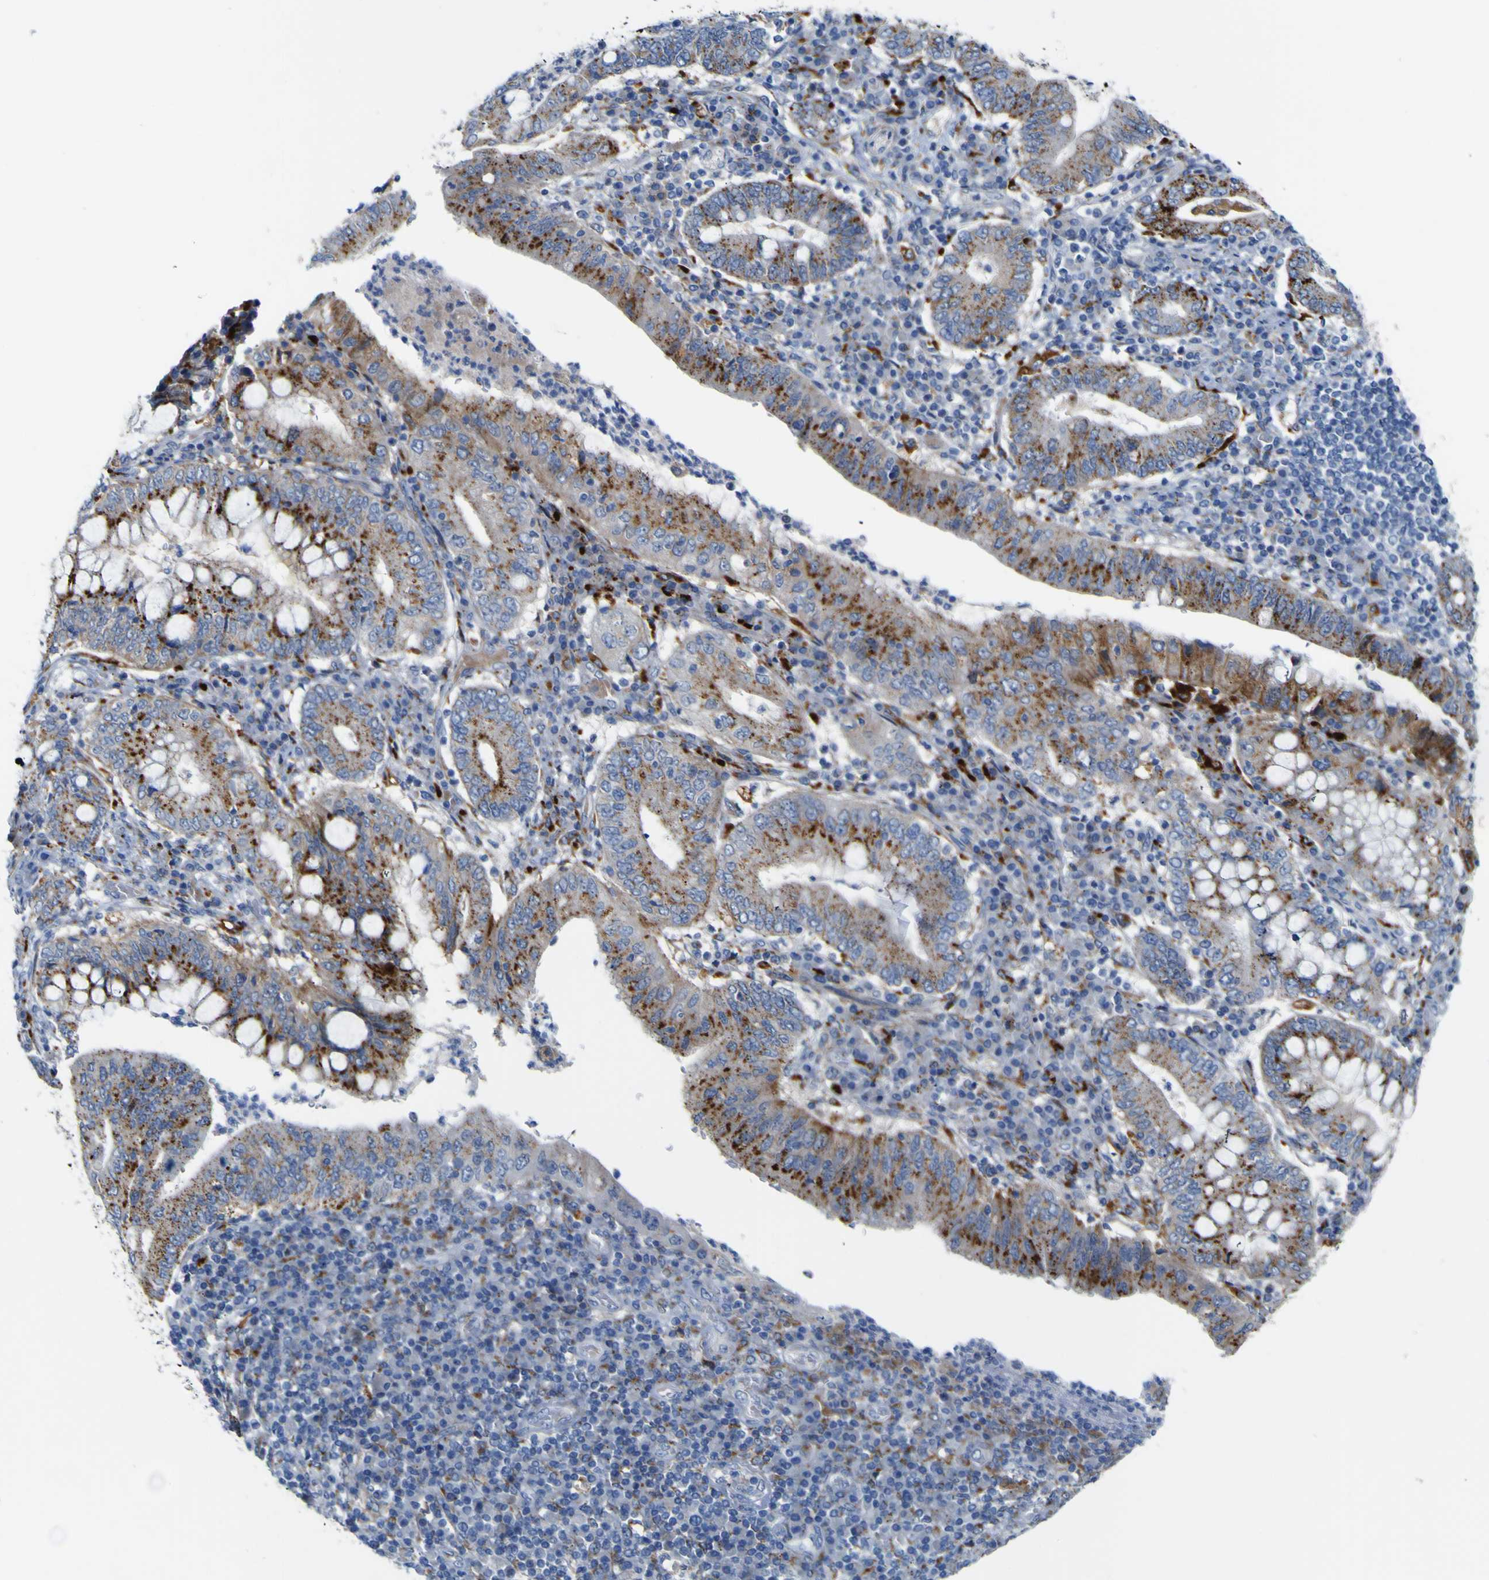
{"staining": {"intensity": "strong", "quantity": "25%-75%", "location": "cytoplasmic/membranous"}, "tissue": "stomach cancer", "cell_type": "Tumor cells", "image_type": "cancer", "snomed": [{"axis": "morphology", "description": "Normal tissue, NOS"}, {"axis": "morphology", "description": "Adenocarcinoma, NOS"}, {"axis": "topography", "description": "Esophagus"}, {"axis": "topography", "description": "Stomach, upper"}, {"axis": "topography", "description": "Peripheral nerve tissue"}], "caption": "Immunohistochemical staining of human stomach cancer exhibits strong cytoplasmic/membranous protein staining in approximately 25%-75% of tumor cells. (IHC, brightfield microscopy, high magnification).", "gene": "PTPRF", "patient": {"sex": "male", "age": 62}}